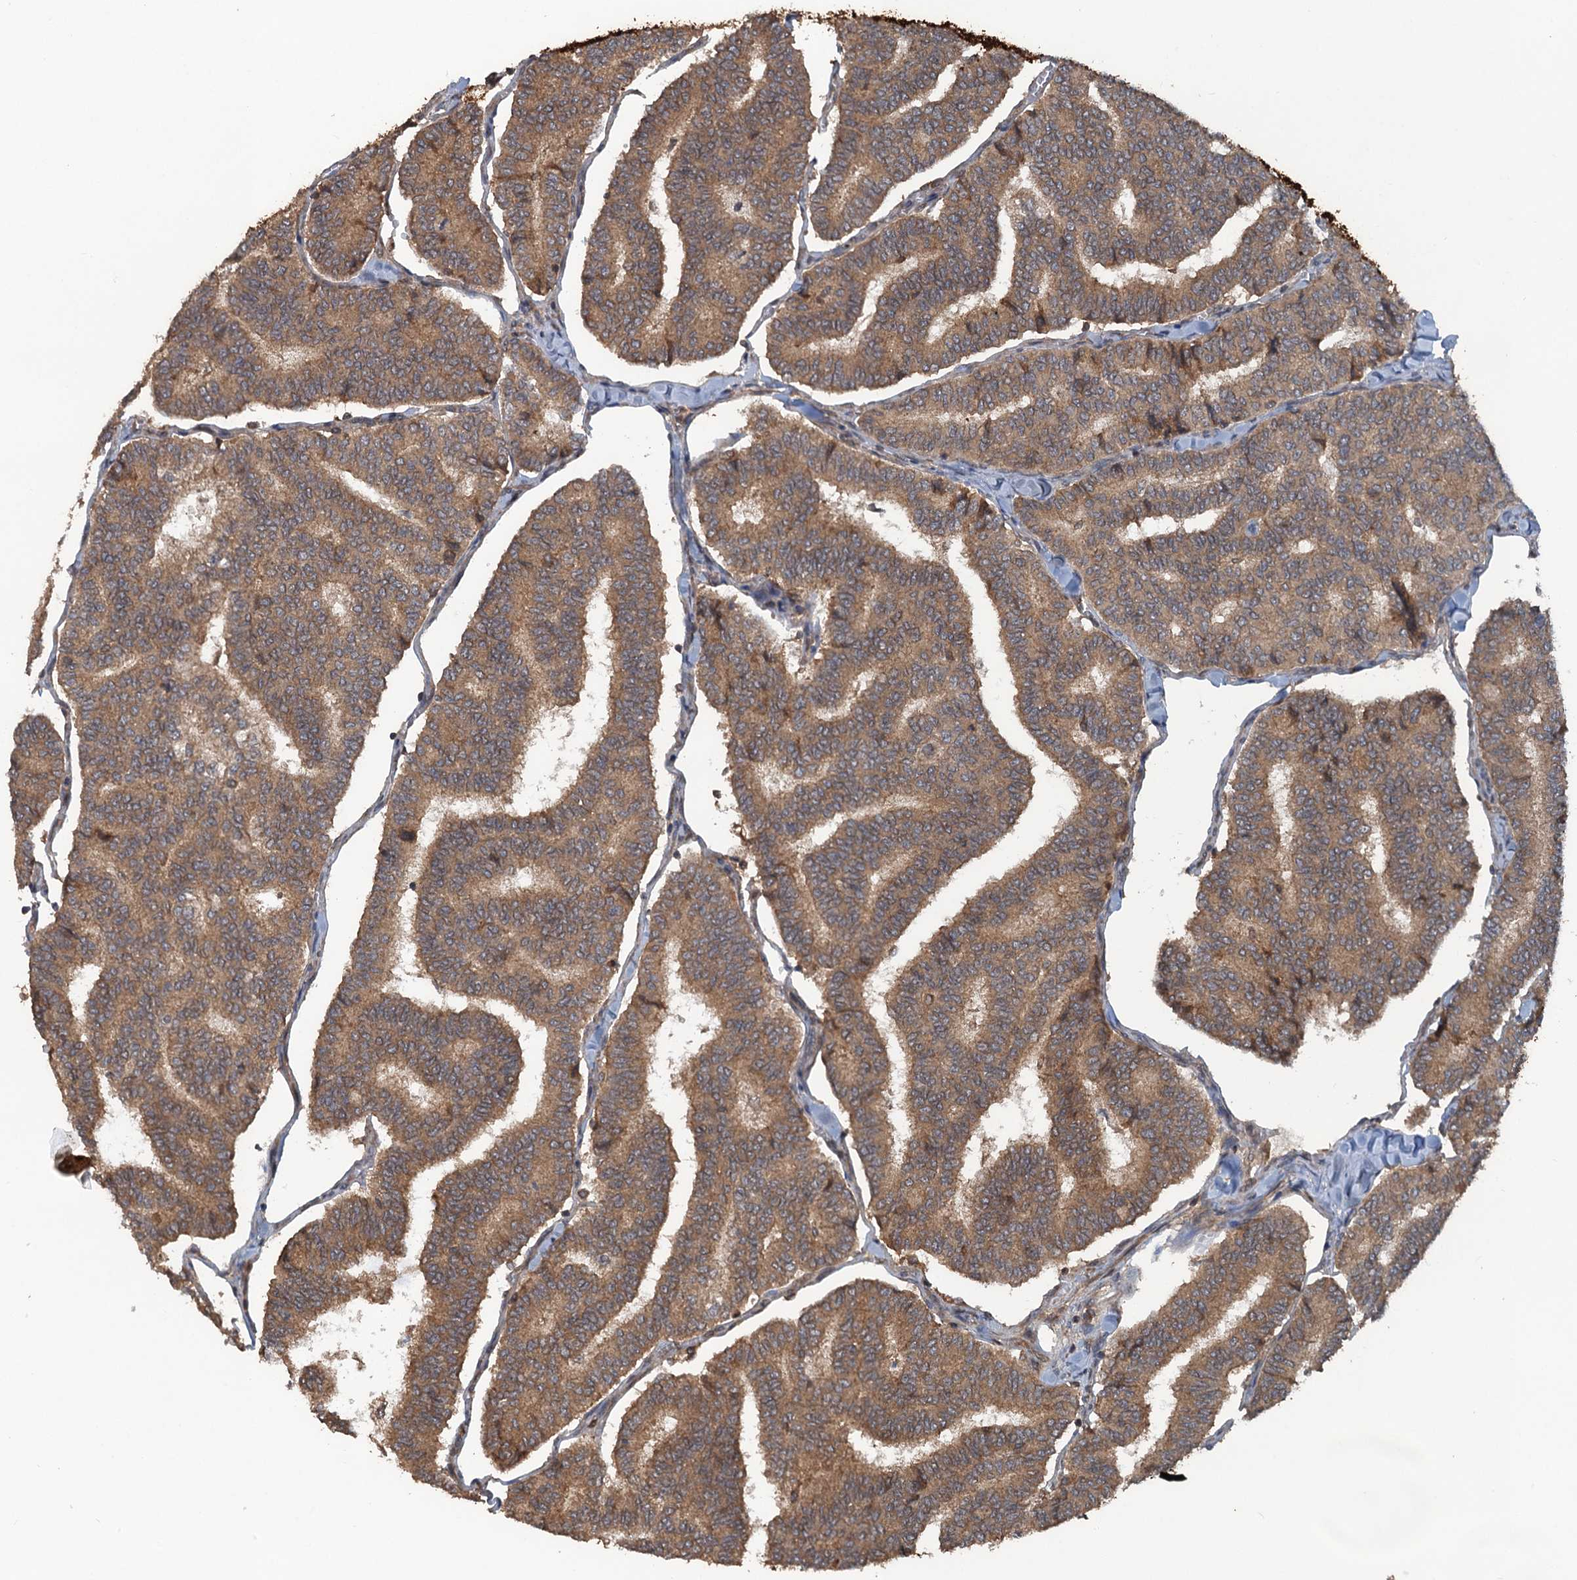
{"staining": {"intensity": "moderate", "quantity": ">75%", "location": "cytoplasmic/membranous"}, "tissue": "thyroid cancer", "cell_type": "Tumor cells", "image_type": "cancer", "snomed": [{"axis": "morphology", "description": "Papillary adenocarcinoma, NOS"}, {"axis": "topography", "description": "Thyroid gland"}], "caption": "Papillary adenocarcinoma (thyroid) stained for a protein (brown) exhibits moderate cytoplasmic/membranous positive expression in about >75% of tumor cells.", "gene": "GLE1", "patient": {"sex": "female", "age": 35}}